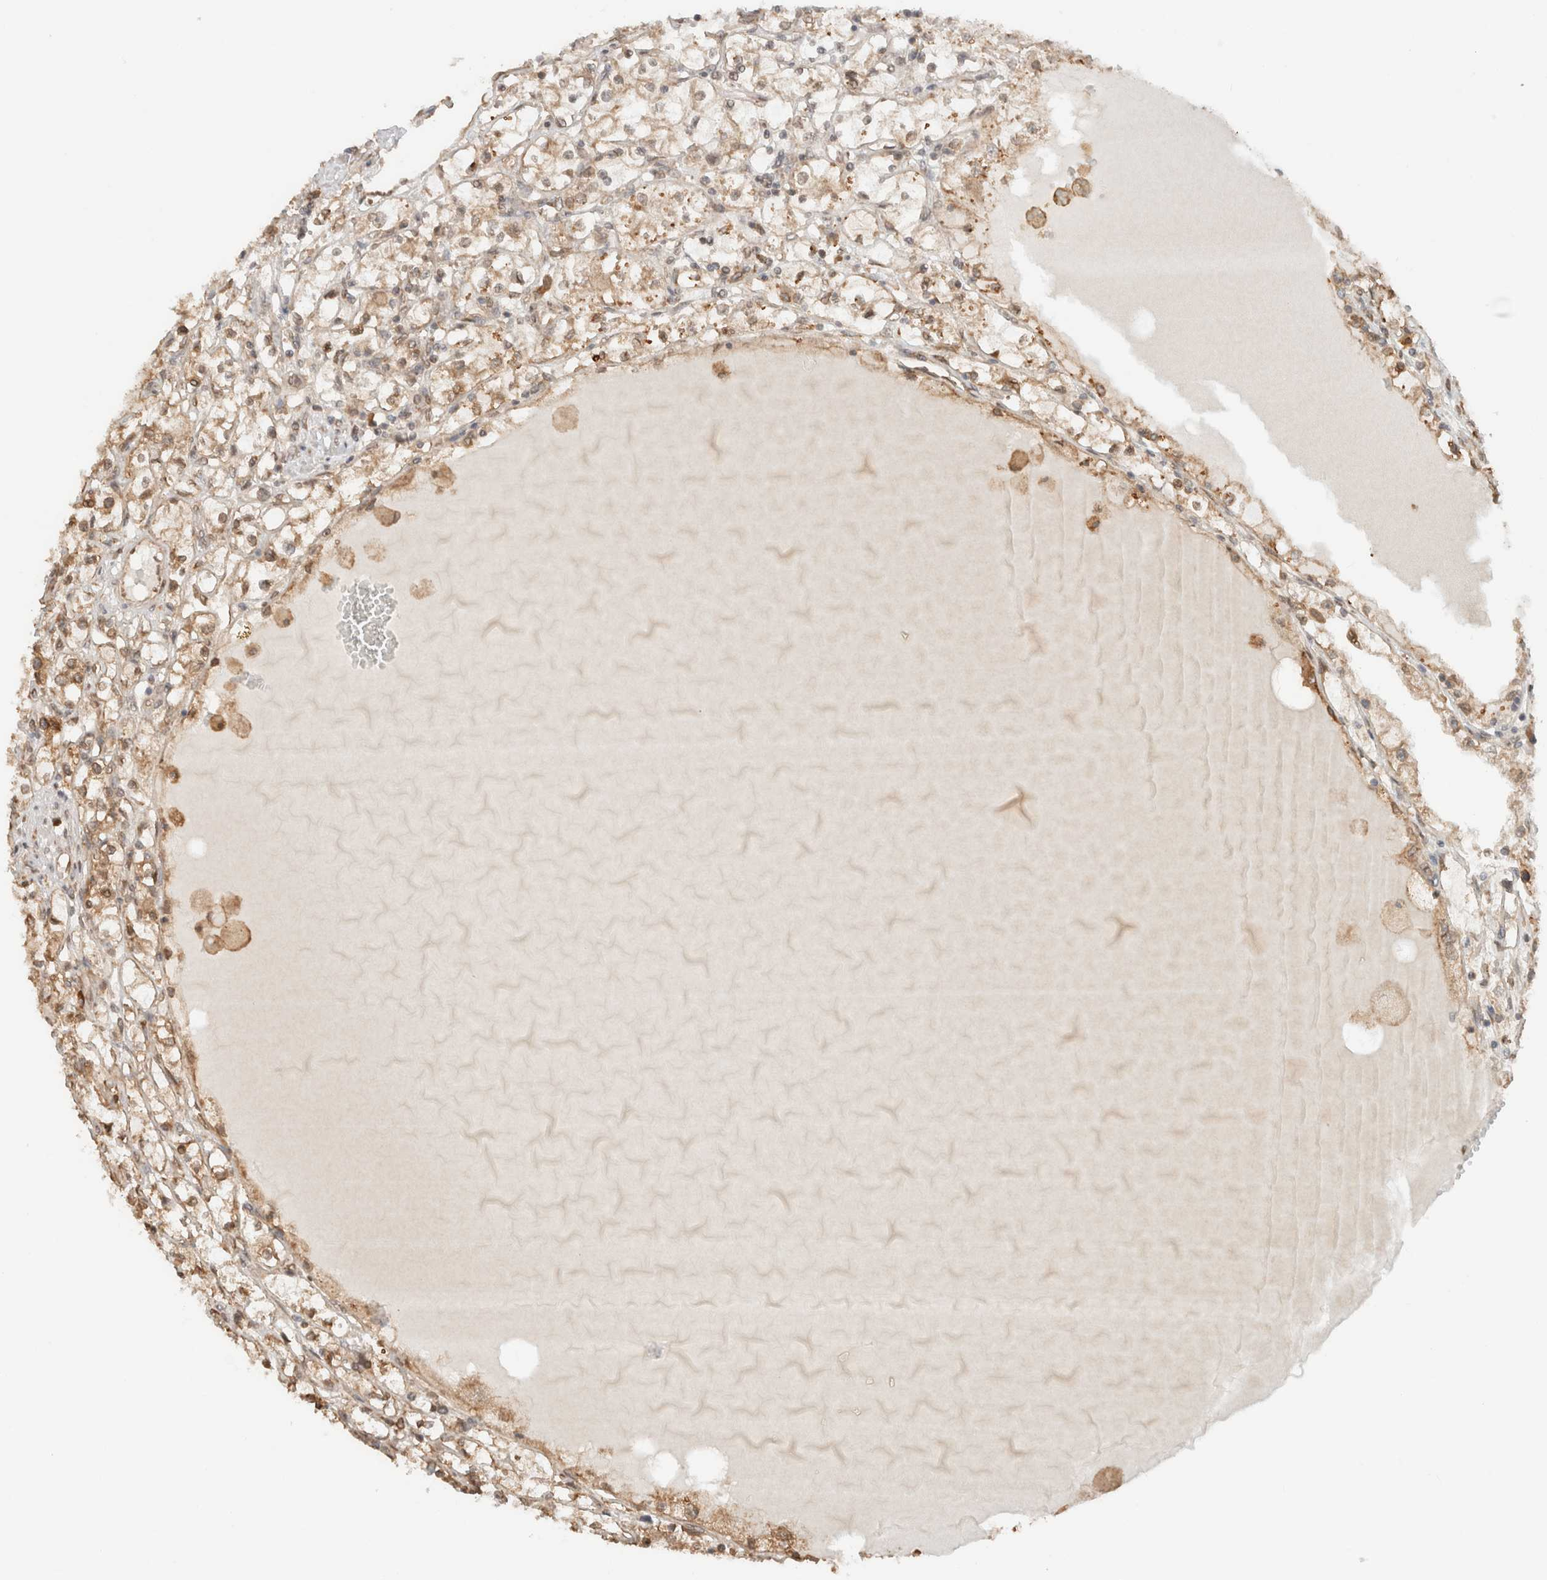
{"staining": {"intensity": "weak", "quantity": ">75%", "location": "cytoplasmic/membranous,nuclear"}, "tissue": "renal cancer", "cell_type": "Tumor cells", "image_type": "cancer", "snomed": [{"axis": "morphology", "description": "Adenocarcinoma, NOS"}, {"axis": "topography", "description": "Kidney"}], "caption": "Renal cancer (adenocarcinoma) stained for a protein (brown) demonstrates weak cytoplasmic/membranous and nuclear positive positivity in approximately >75% of tumor cells.", "gene": "ARFGEF2", "patient": {"sex": "male", "age": 56}}